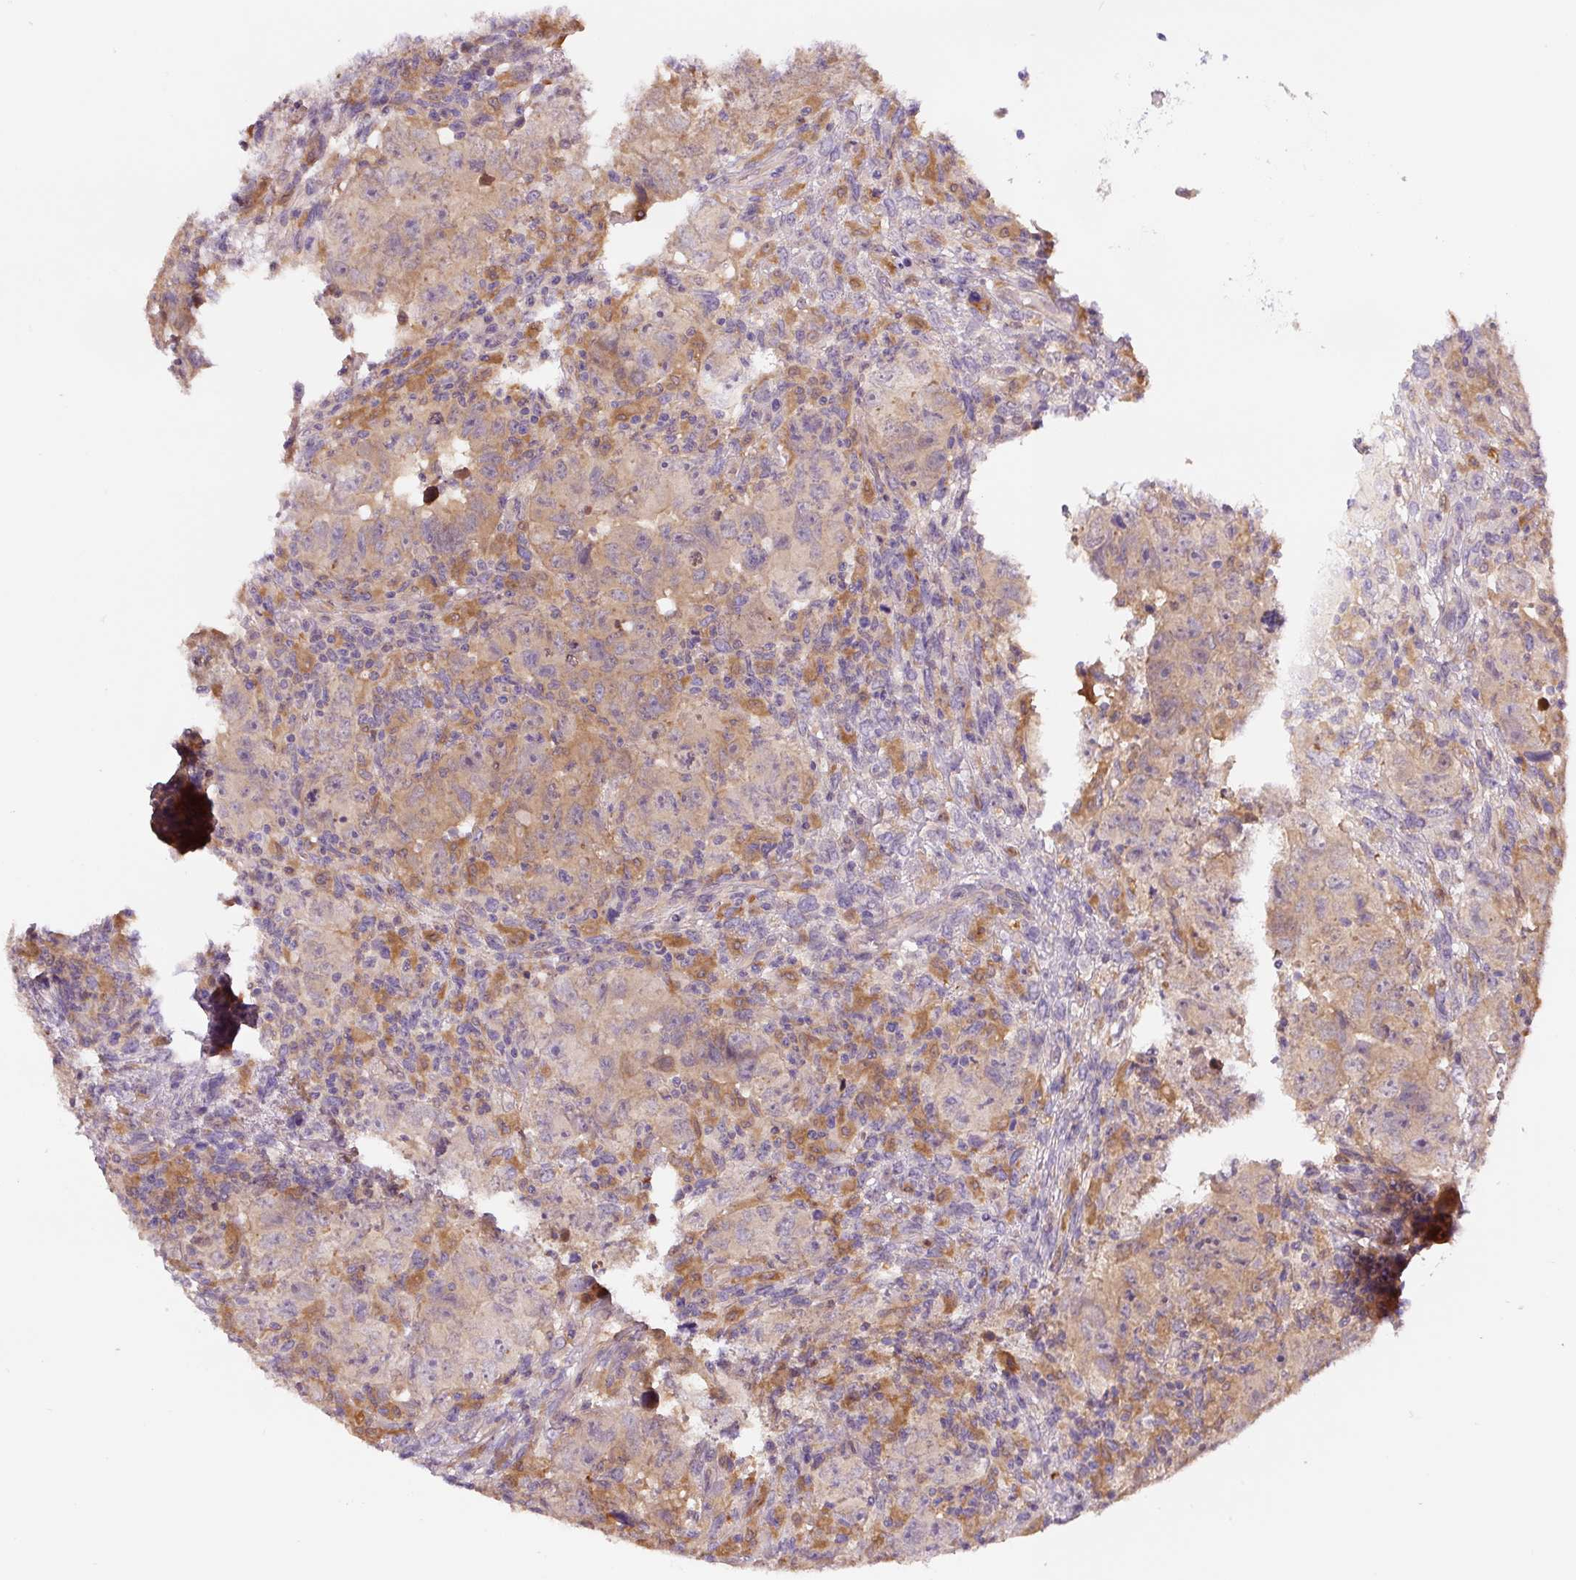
{"staining": {"intensity": "moderate", "quantity": "25%-75%", "location": "cytoplasmic/membranous"}, "tissue": "testis cancer", "cell_type": "Tumor cells", "image_type": "cancer", "snomed": [{"axis": "morphology", "description": "Carcinoma, Embryonal, NOS"}, {"axis": "topography", "description": "Testis"}], "caption": "High-magnification brightfield microscopy of testis cancer (embryonal carcinoma) stained with DAB (brown) and counterstained with hematoxylin (blue). tumor cells exhibit moderate cytoplasmic/membranous positivity is present in approximately25%-75% of cells.", "gene": "SPSB2", "patient": {"sex": "male", "age": 24}}